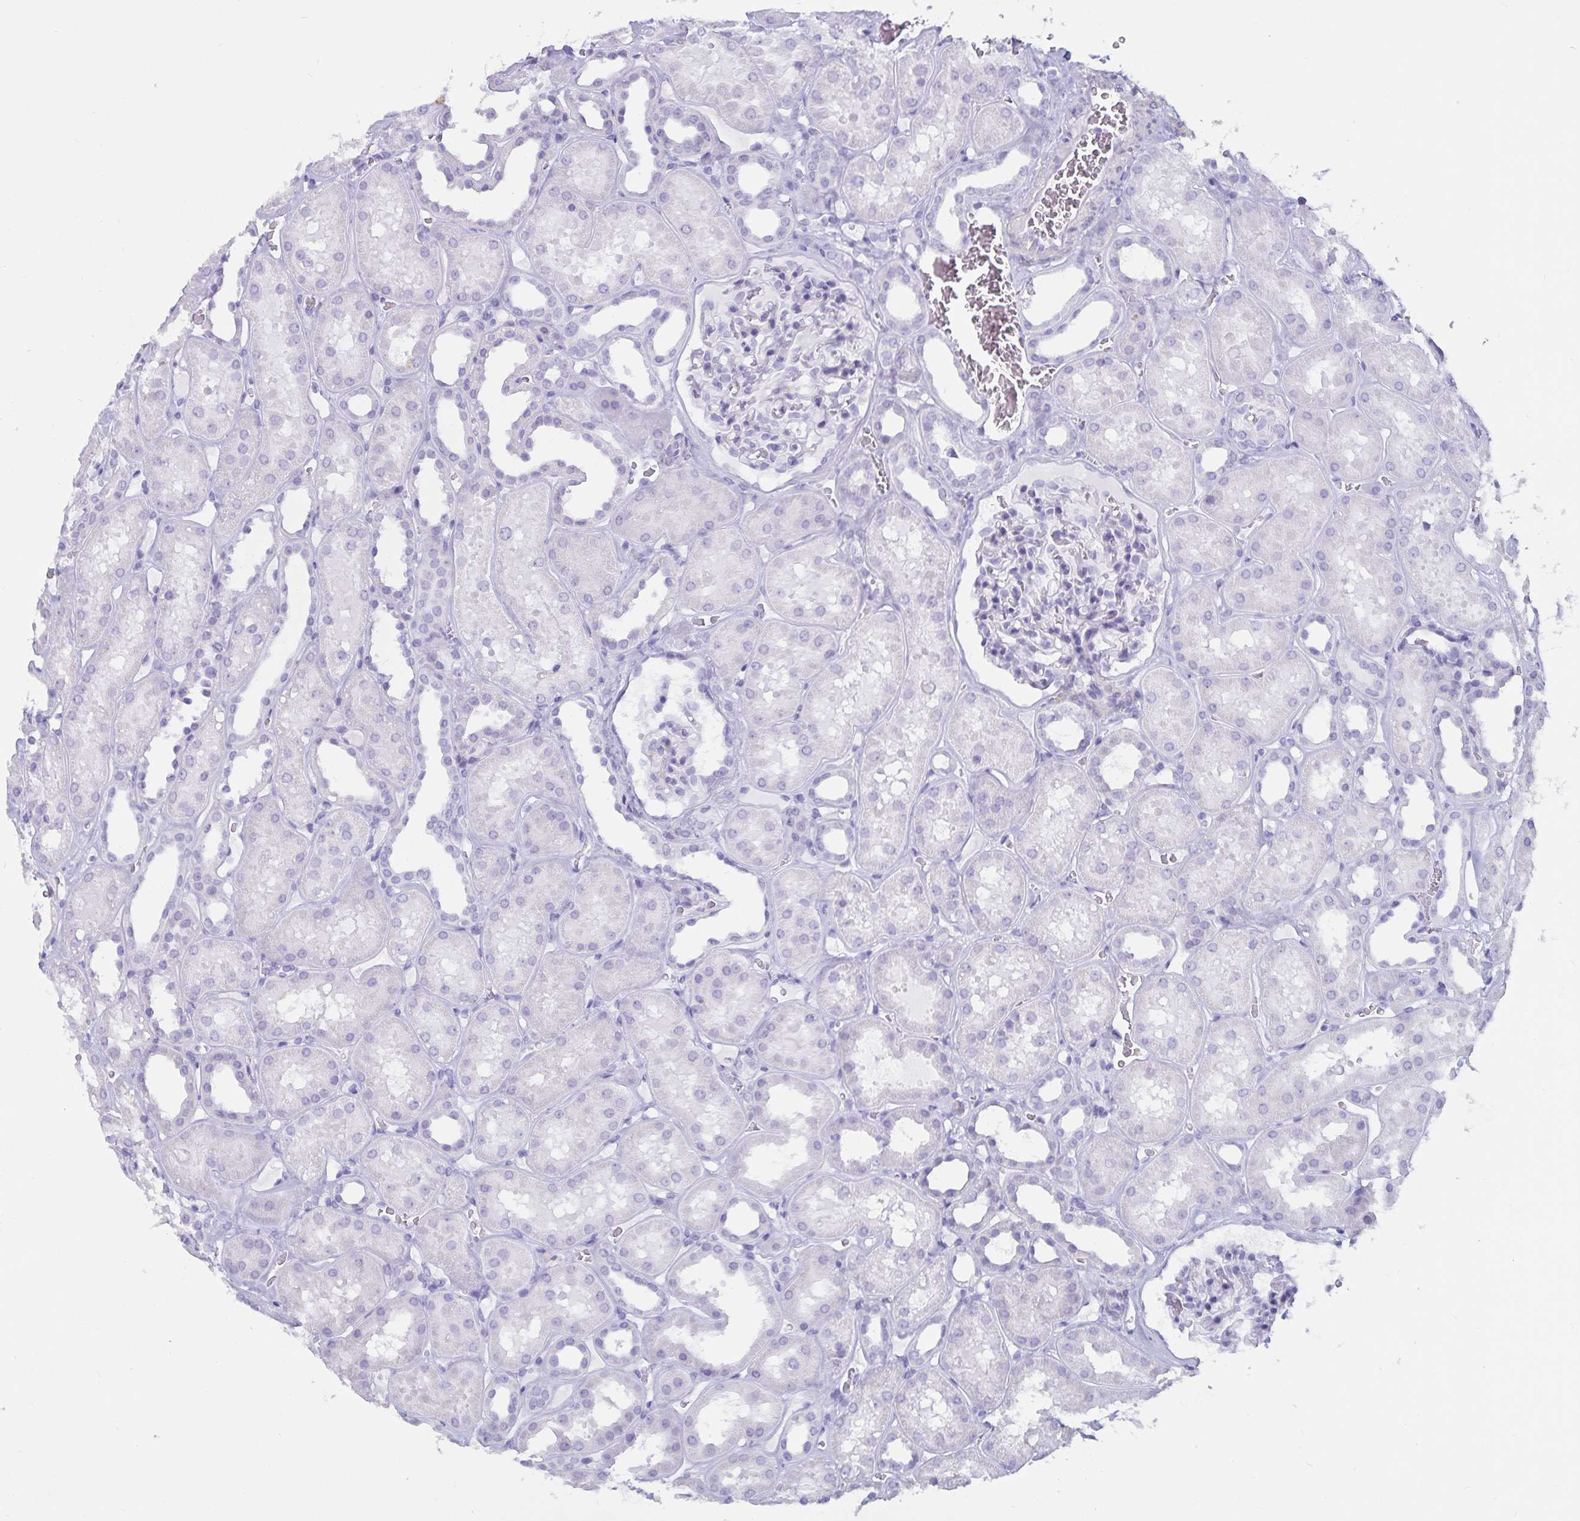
{"staining": {"intensity": "negative", "quantity": "none", "location": "none"}, "tissue": "kidney", "cell_type": "Cells in glomeruli", "image_type": "normal", "snomed": [{"axis": "morphology", "description": "Normal tissue, NOS"}, {"axis": "topography", "description": "Kidney"}], "caption": "This micrograph is of normal kidney stained with immunohistochemistry to label a protein in brown with the nuclei are counter-stained blue. There is no expression in cells in glomeruli.", "gene": "GPR137", "patient": {"sex": "female", "age": 41}}